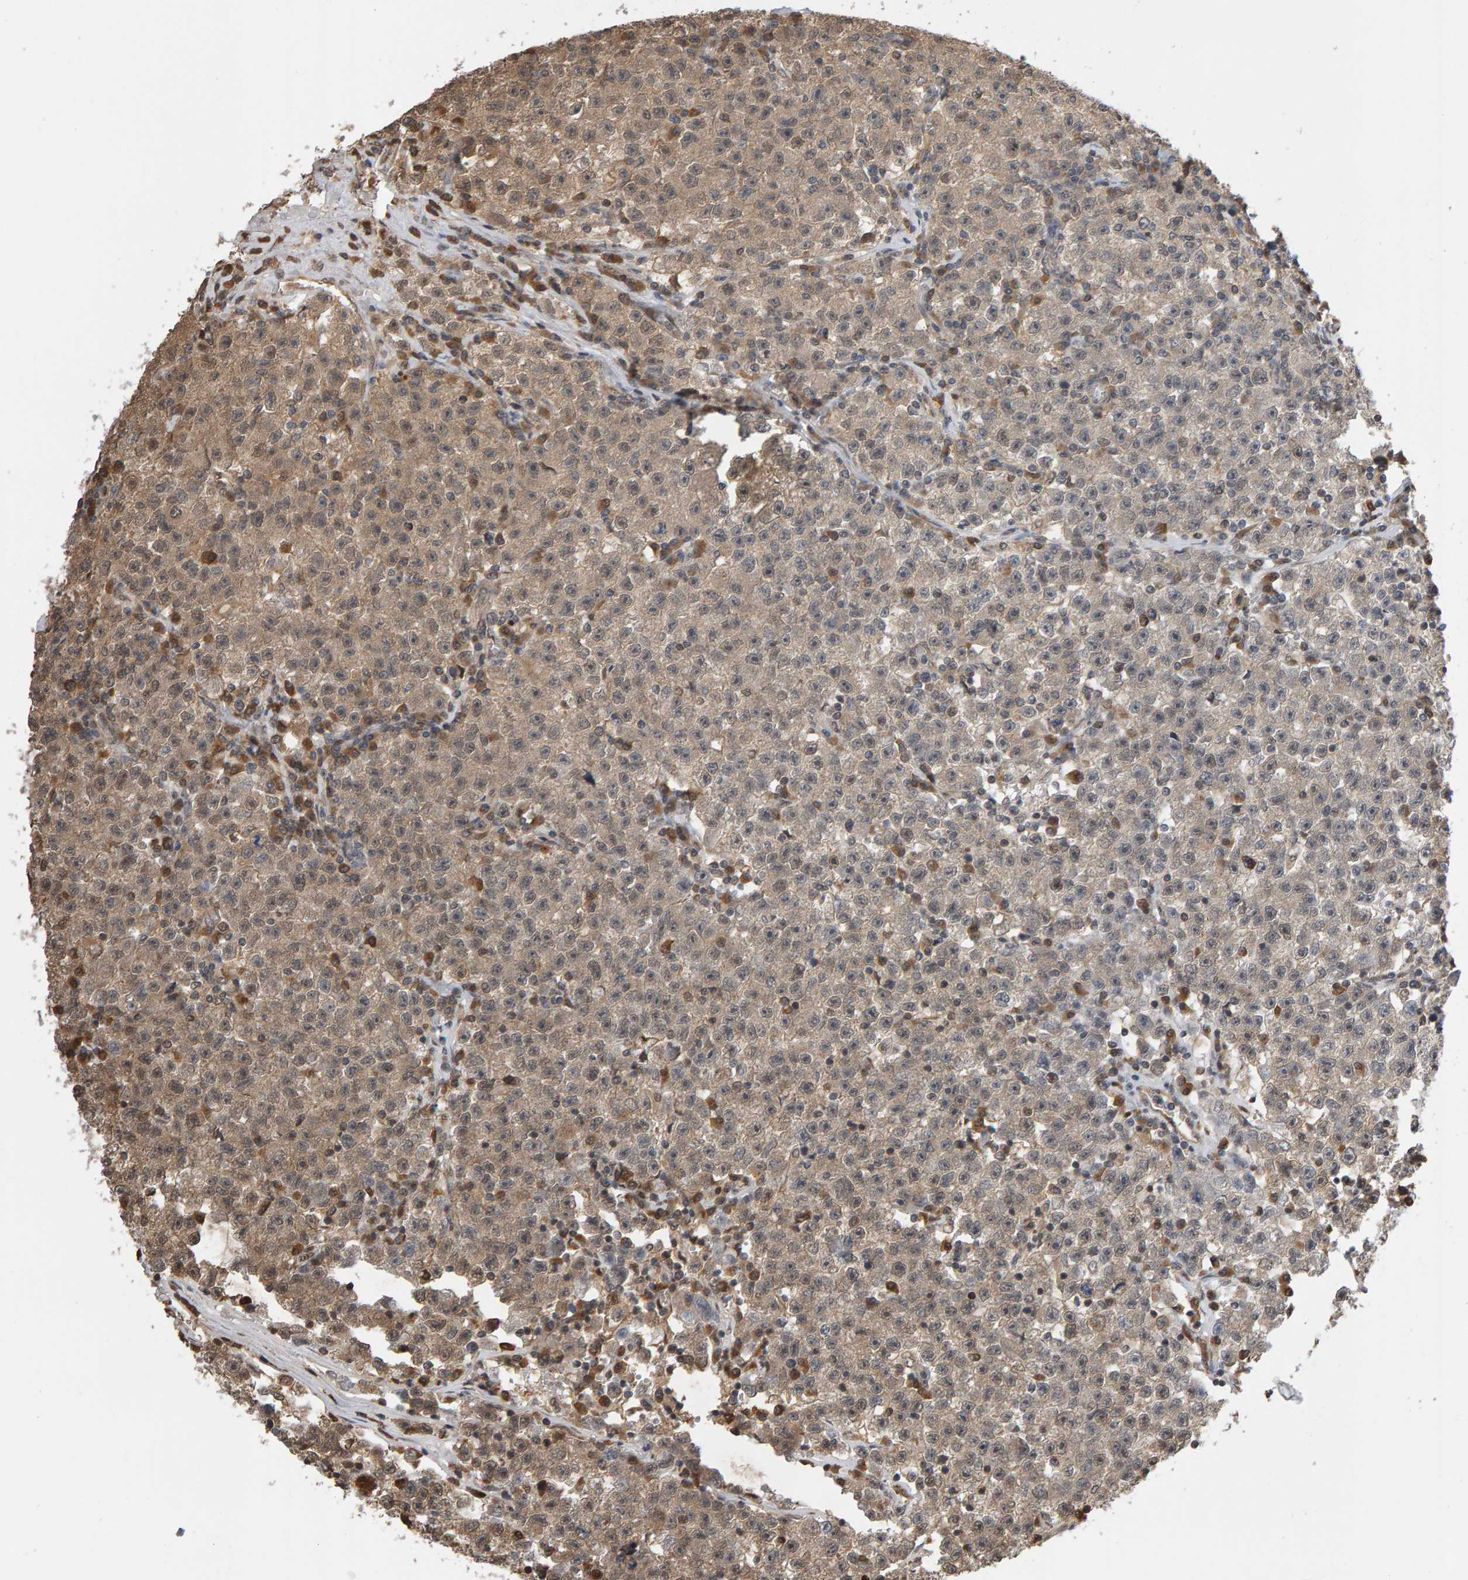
{"staining": {"intensity": "weak", "quantity": "25%-75%", "location": "cytoplasmic/membranous"}, "tissue": "testis cancer", "cell_type": "Tumor cells", "image_type": "cancer", "snomed": [{"axis": "morphology", "description": "Seminoma, NOS"}, {"axis": "topography", "description": "Testis"}], "caption": "Human testis cancer (seminoma) stained with a brown dye demonstrates weak cytoplasmic/membranous positive expression in approximately 25%-75% of tumor cells.", "gene": "COASY", "patient": {"sex": "male", "age": 22}}